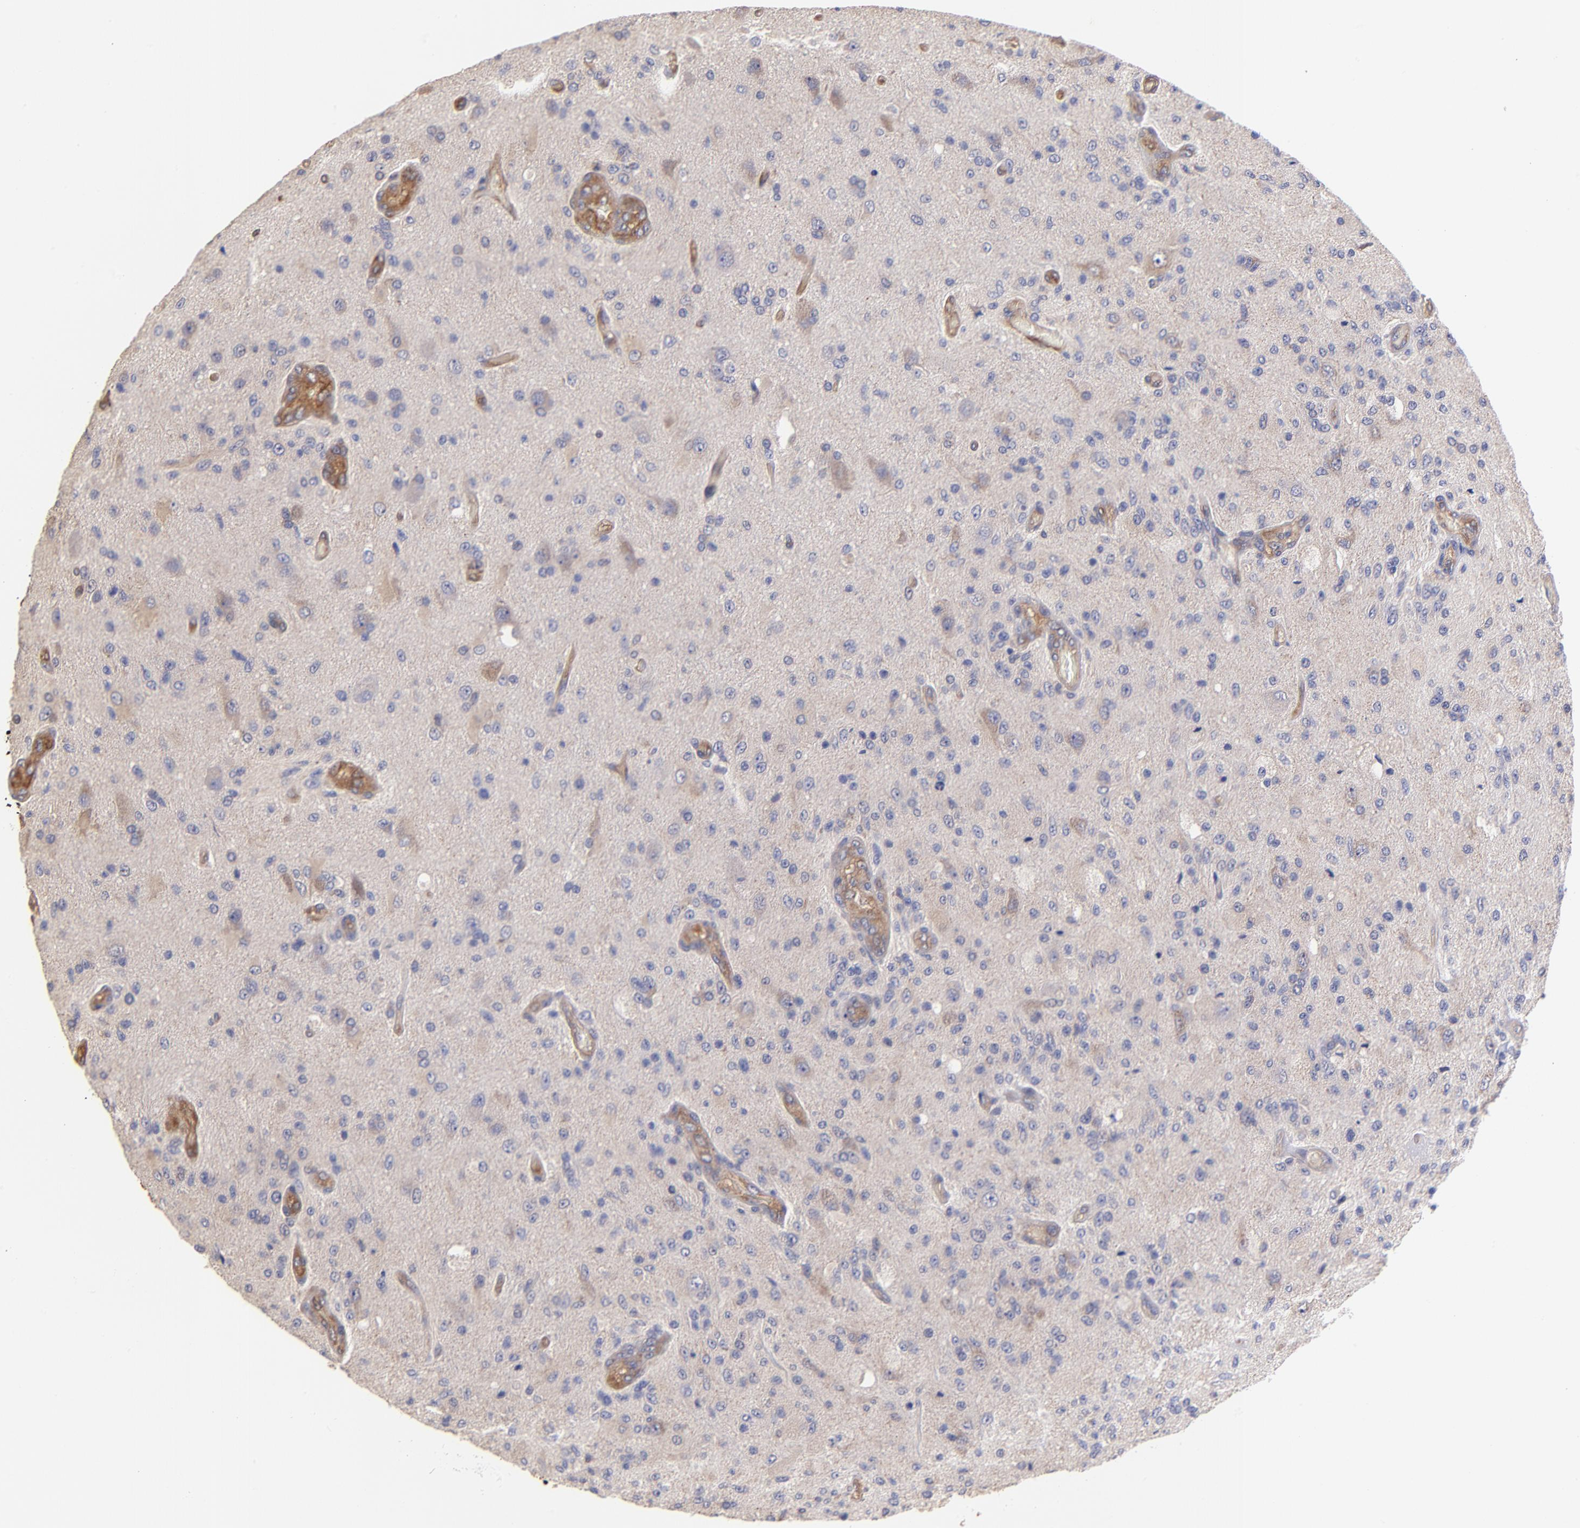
{"staining": {"intensity": "weak", "quantity": "<25%", "location": "cytoplasmic/membranous"}, "tissue": "glioma", "cell_type": "Tumor cells", "image_type": "cancer", "snomed": [{"axis": "morphology", "description": "Normal tissue, NOS"}, {"axis": "morphology", "description": "Glioma, malignant, High grade"}, {"axis": "topography", "description": "Cerebral cortex"}], "caption": "Malignant high-grade glioma stained for a protein using IHC exhibits no staining tumor cells.", "gene": "ASB7", "patient": {"sex": "male", "age": 77}}